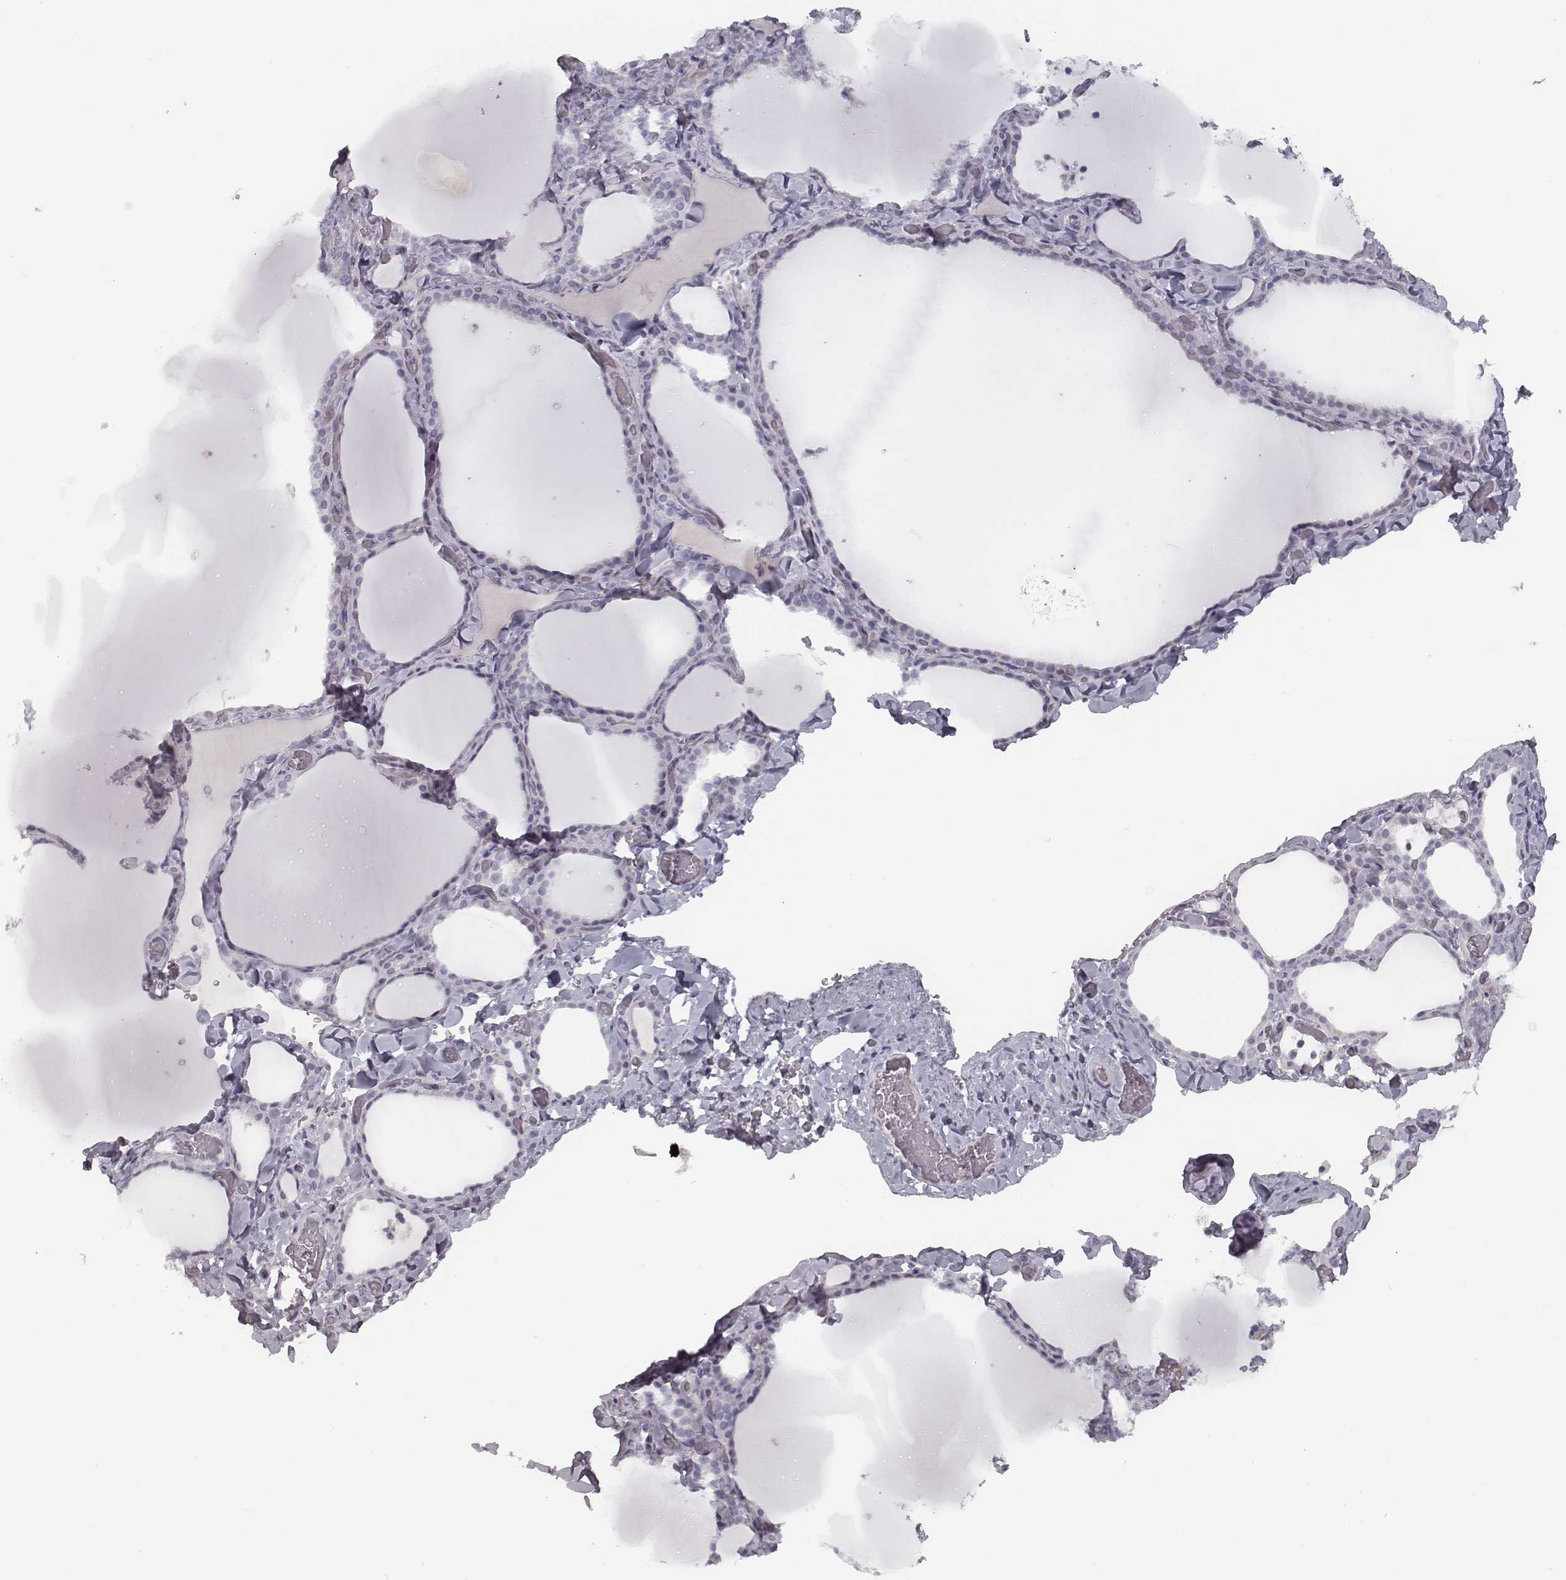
{"staining": {"intensity": "negative", "quantity": "none", "location": "none"}, "tissue": "thyroid gland", "cell_type": "Glandular cells", "image_type": "normal", "snomed": [{"axis": "morphology", "description": "Normal tissue, NOS"}, {"axis": "topography", "description": "Thyroid gland"}], "caption": "This is an immunohistochemistry (IHC) micrograph of normal human thyroid gland. There is no positivity in glandular cells.", "gene": "SEPTIN14", "patient": {"sex": "female", "age": 22}}